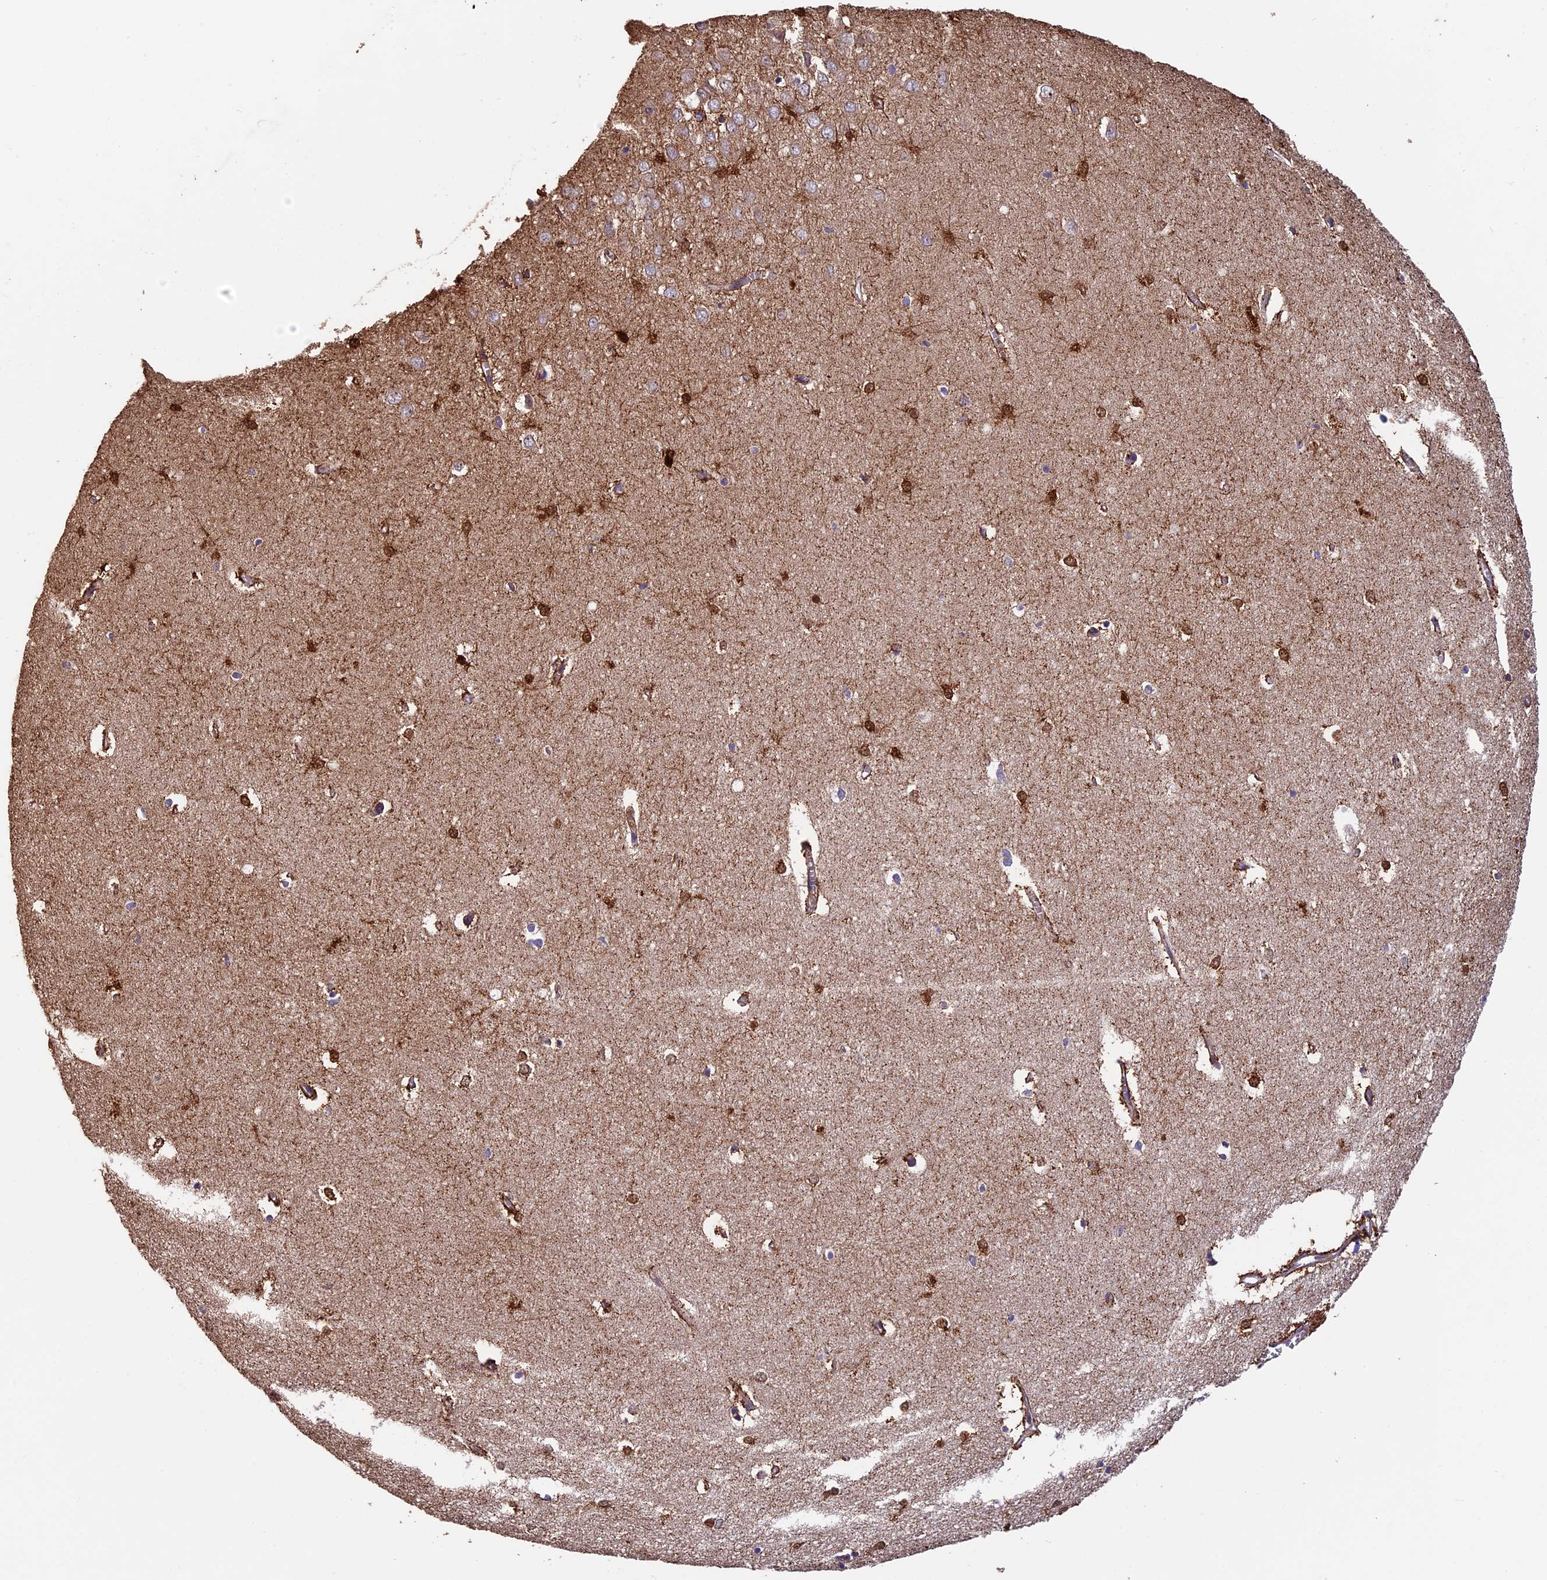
{"staining": {"intensity": "moderate", "quantity": "25%-75%", "location": "cytoplasmic/membranous"}, "tissue": "hippocampus", "cell_type": "Glial cells", "image_type": "normal", "snomed": [{"axis": "morphology", "description": "Normal tissue, NOS"}, {"axis": "topography", "description": "Hippocampus"}], "caption": "A medium amount of moderate cytoplasmic/membranous expression is seen in about 25%-75% of glial cells in unremarkable hippocampus.", "gene": "PKD2L2", "patient": {"sex": "female", "age": 64}}